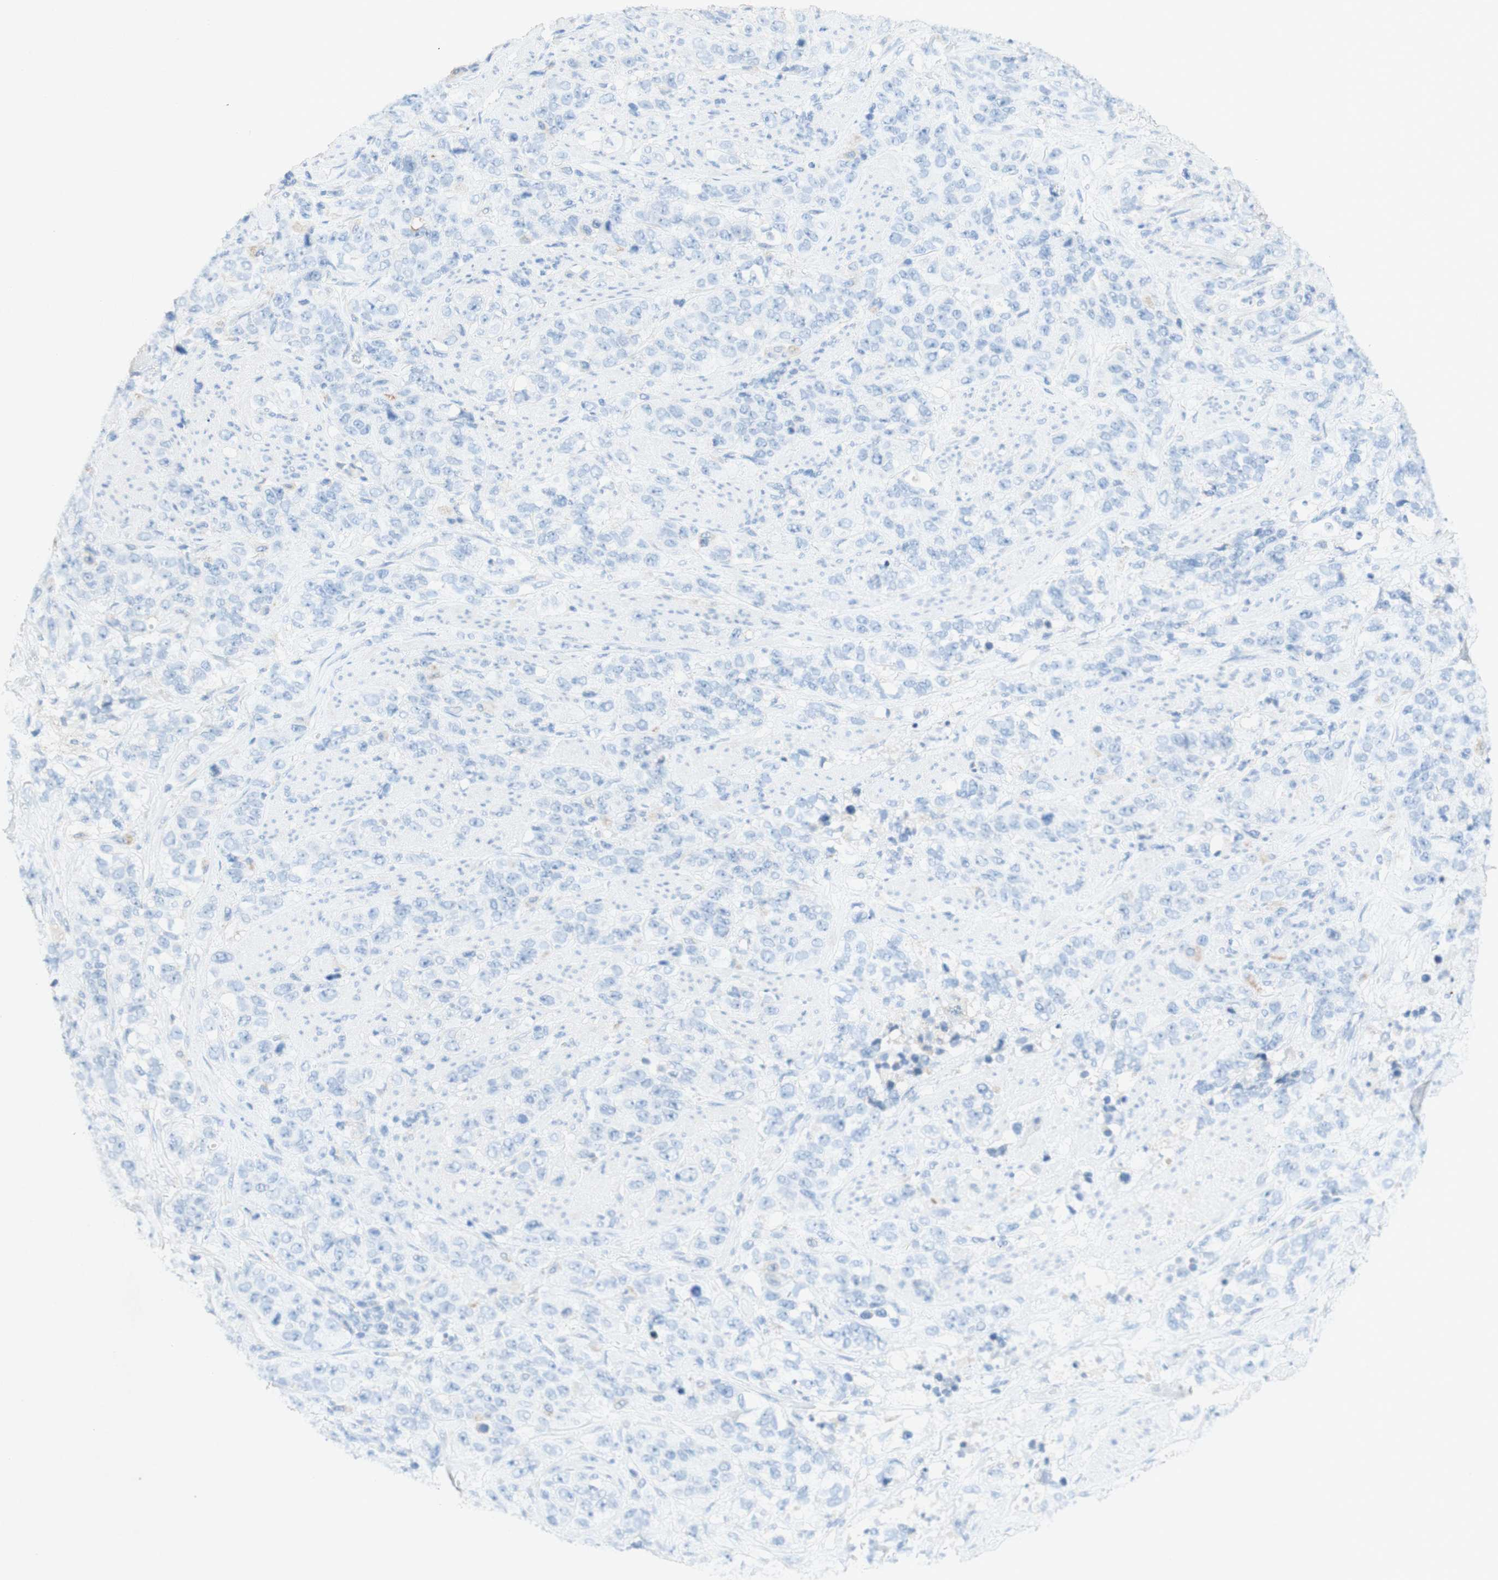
{"staining": {"intensity": "negative", "quantity": "none", "location": "none"}, "tissue": "stomach cancer", "cell_type": "Tumor cells", "image_type": "cancer", "snomed": [{"axis": "morphology", "description": "Adenocarcinoma, NOS"}, {"axis": "topography", "description": "Stomach"}], "caption": "Tumor cells are negative for protein expression in human stomach cancer (adenocarcinoma). (DAB (3,3'-diaminobenzidine) IHC, high magnification).", "gene": "POLR2J3", "patient": {"sex": "male", "age": 48}}